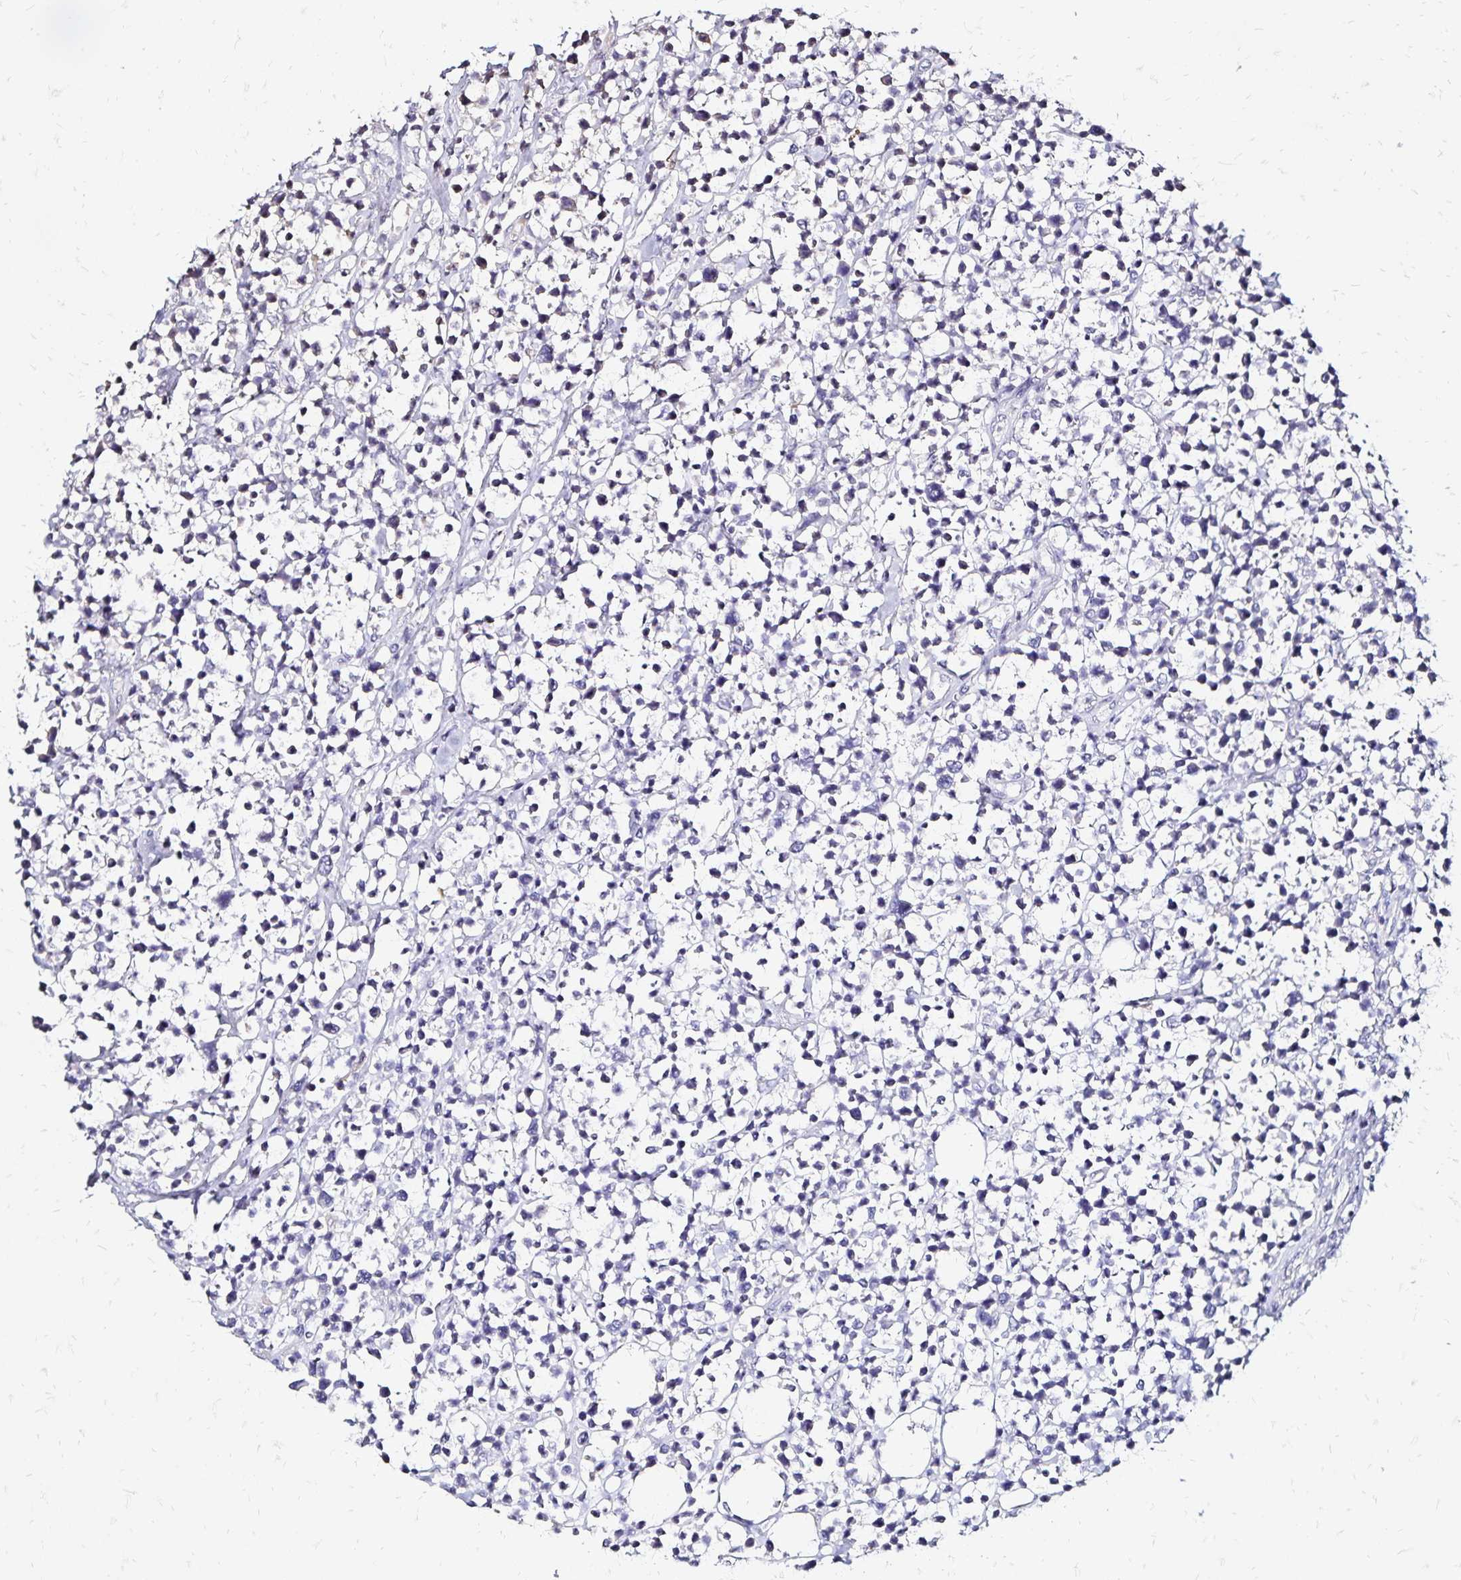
{"staining": {"intensity": "negative", "quantity": "none", "location": "none"}, "tissue": "lymphoma", "cell_type": "Tumor cells", "image_type": "cancer", "snomed": [{"axis": "morphology", "description": "Malignant lymphoma, non-Hodgkin's type, Low grade"}, {"axis": "topography", "description": "Lymph node"}], "caption": "Protein analysis of lymphoma reveals no significant positivity in tumor cells.", "gene": "SLC5A1", "patient": {"sex": "male", "age": 60}}